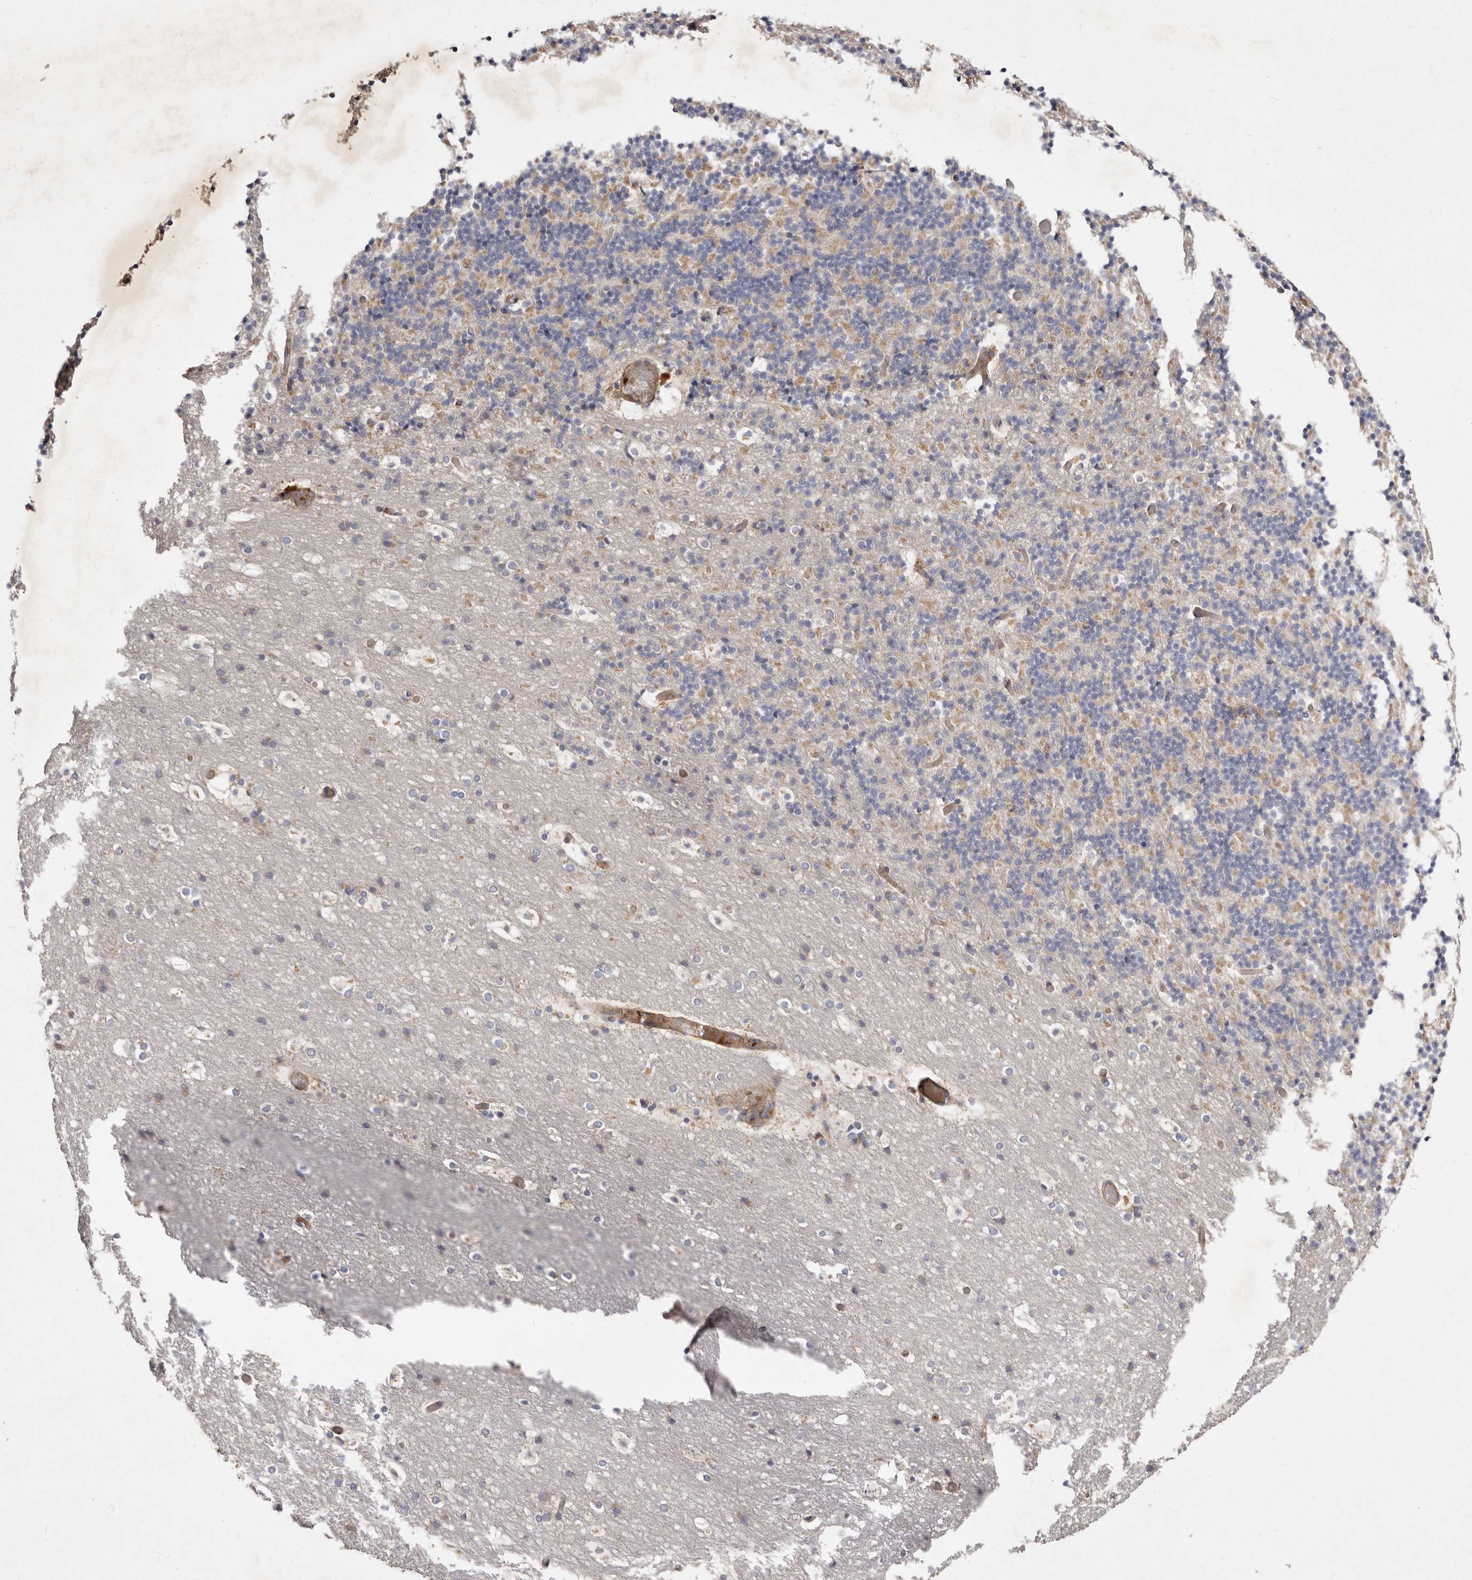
{"staining": {"intensity": "negative", "quantity": "none", "location": "none"}, "tissue": "cerebellum", "cell_type": "Cells in granular layer", "image_type": "normal", "snomed": [{"axis": "morphology", "description": "Normal tissue, NOS"}, {"axis": "topography", "description": "Cerebellum"}], "caption": "IHC histopathology image of normal cerebellum: human cerebellum stained with DAB exhibits no significant protein staining in cells in granular layer.", "gene": "SLC25A20", "patient": {"sex": "male", "age": 57}}